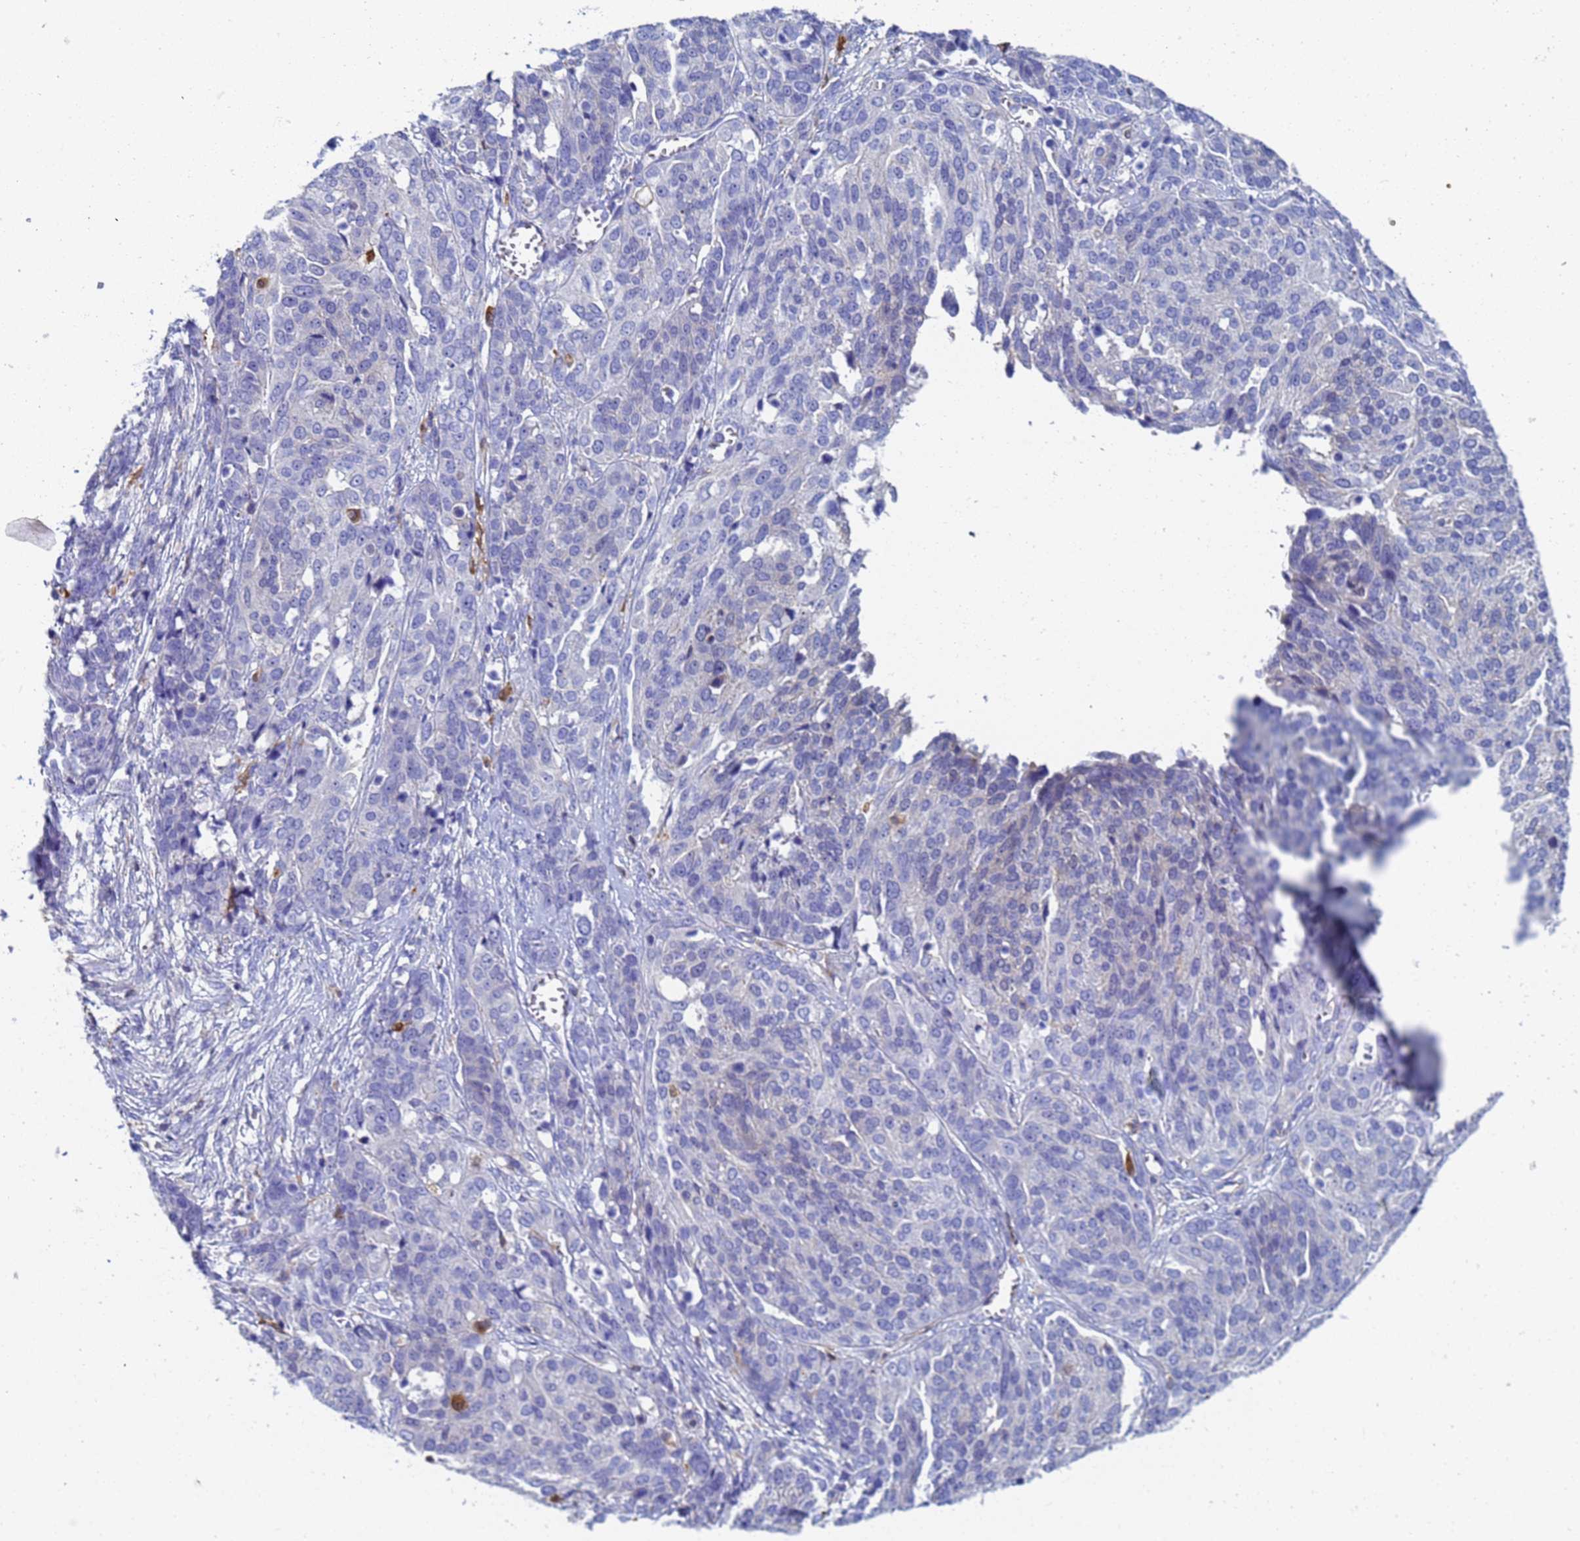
{"staining": {"intensity": "negative", "quantity": "none", "location": "none"}, "tissue": "ovarian cancer", "cell_type": "Tumor cells", "image_type": "cancer", "snomed": [{"axis": "morphology", "description": "Cystadenocarcinoma, serous, NOS"}, {"axis": "topography", "description": "Ovary"}], "caption": "Immunohistochemical staining of ovarian serous cystadenocarcinoma demonstrates no significant staining in tumor cells.", "gene": "GCHFR", "patient": {"sex": "female", "age": 44}}